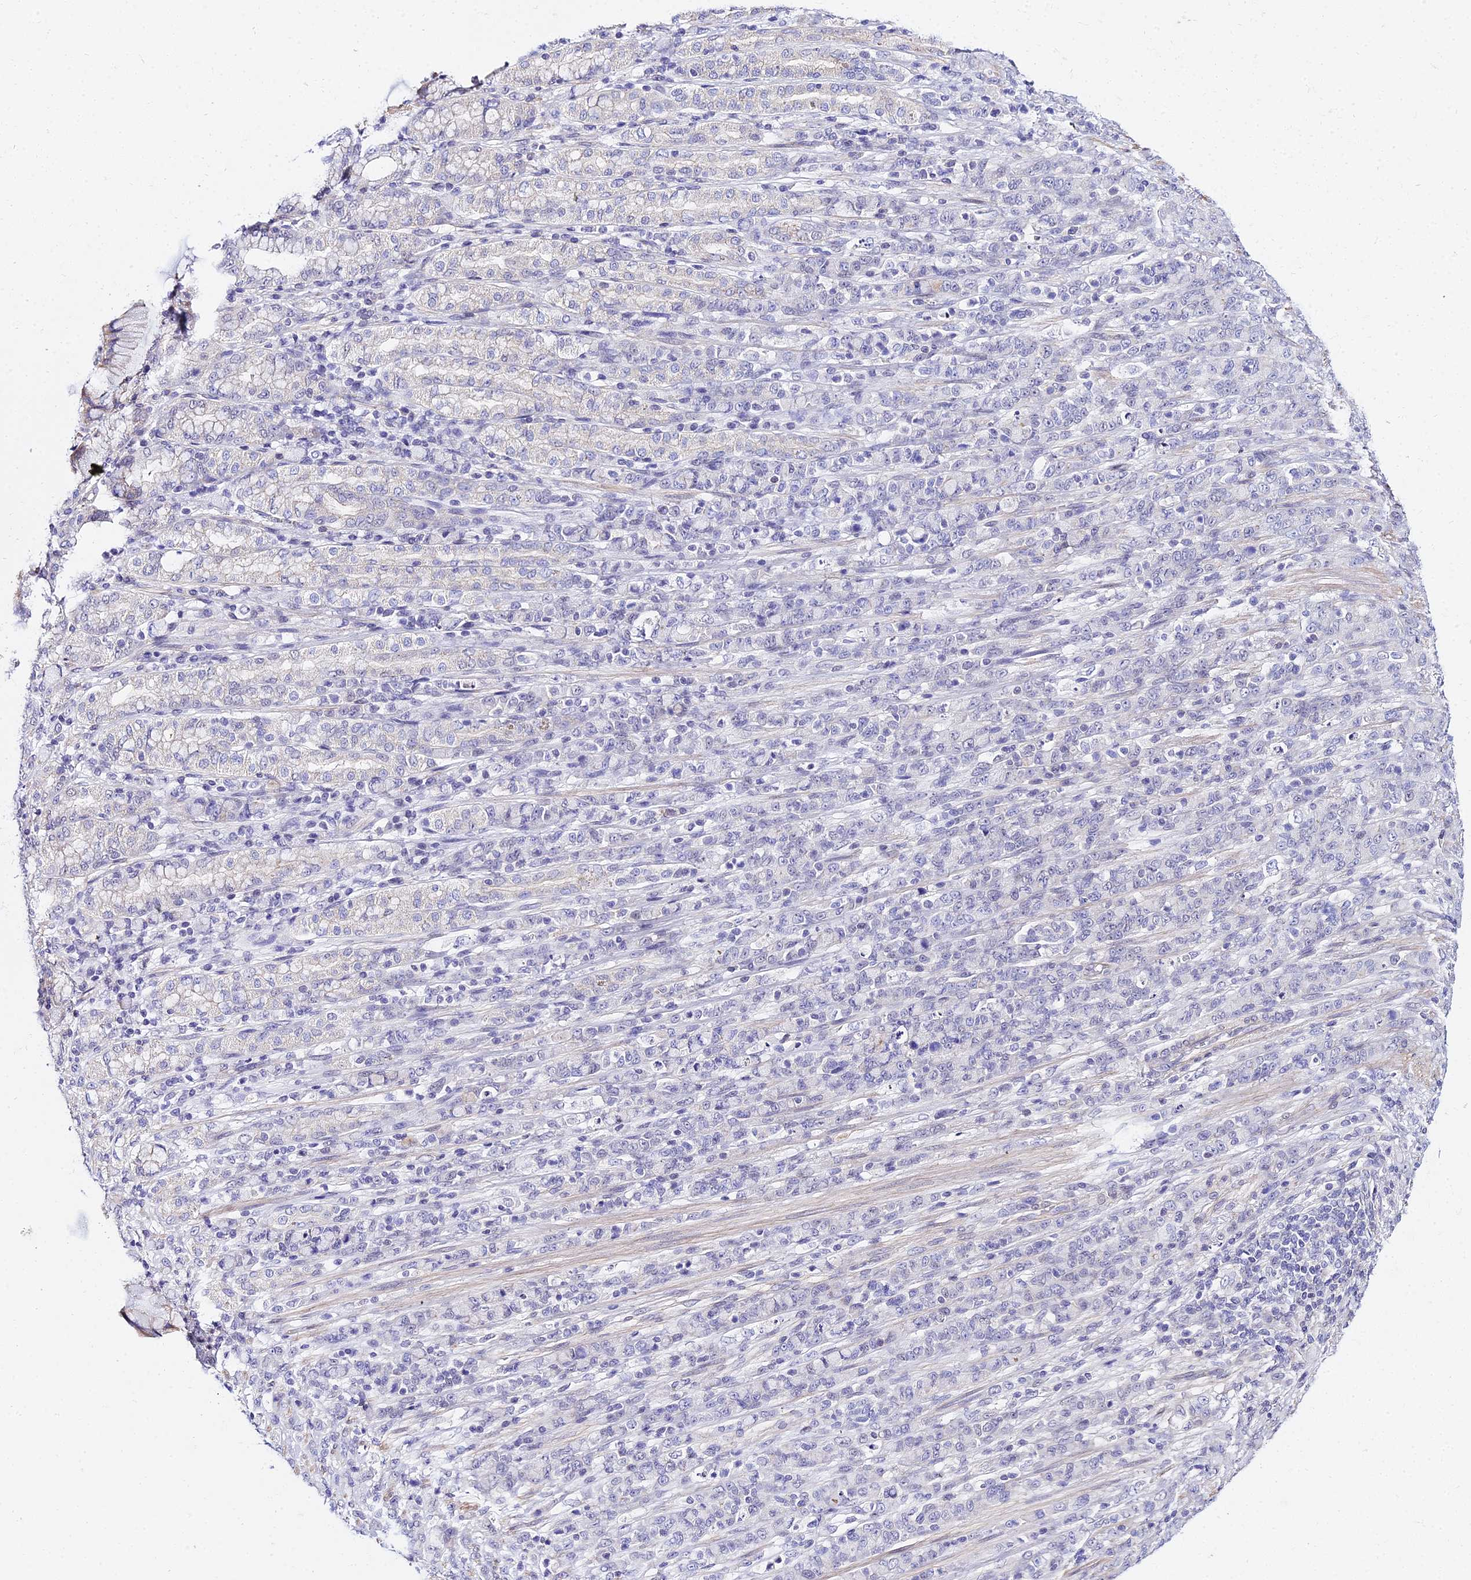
{"staining": {"intensity": "negative", "quantity": "none", "location": "none"}, "tissue": "stomach cancer", "cell_type": "Tumor cells", "image_type": "cancer", "snomed": [{"axis": "morphology", "description": "Normal tissue, NOS"}, {"axis": "morphology", "description": "Adenocarcinoma, NOS"}, {"axis": "topography", "description": "Stomach"}], "caption": "DAB immunohistochemical staining of human stomach cancer (adenocarcinoma) exhibits no significant staining in tumor cells.", "gene": "ZNF628", "patient": {"sex": "female", "age": 79}}